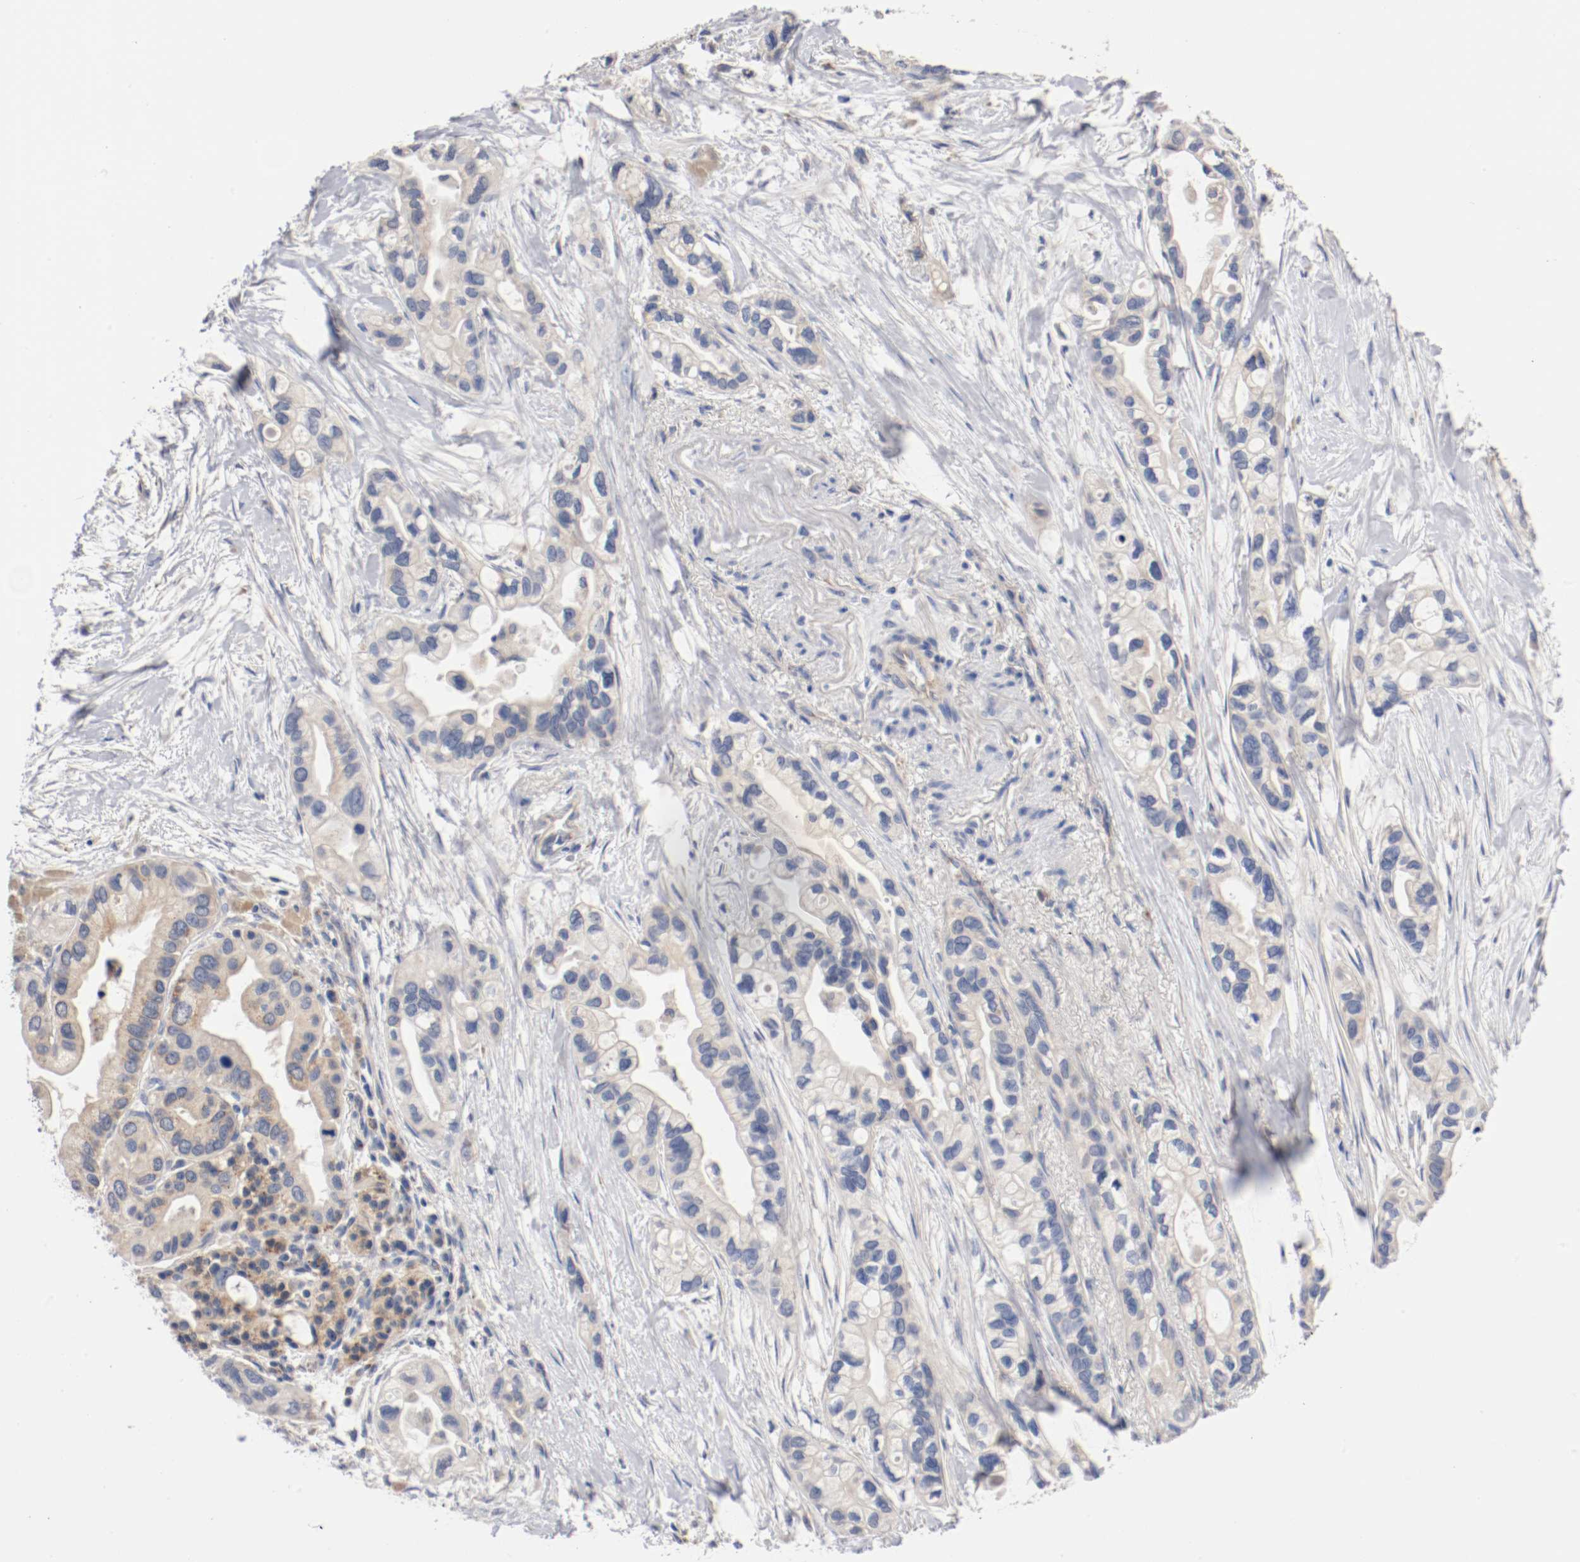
{"staining": {"intensity": "weak", "quantity": "25%-75%", "location": "cytoplasmic/membranous"}, "tissue": "pancreatic cancer", "cell_type": "Tumor cells", "image_type": "cancer", "snomed": [{"axis": "morphology", "description": "Adenocarcinoma, NOS"}, {"axis": "topography", "description": "Pancreas"}], "caption": "Pancreatic cancer (adenocarcinoma) tissue shows weak cytoplasmic/membranous expression in about 25%-75% of tumor cells, visualized by immunohistochemistry. The protein of interest is stained brown, and the nuclei are stained in blue (DAB (3,3'-diaminobenzidine) IHC with brightfield microscopy, high magnification).", "gene": "PCSK6", "patient": {"sex": "female", "age": 77}}